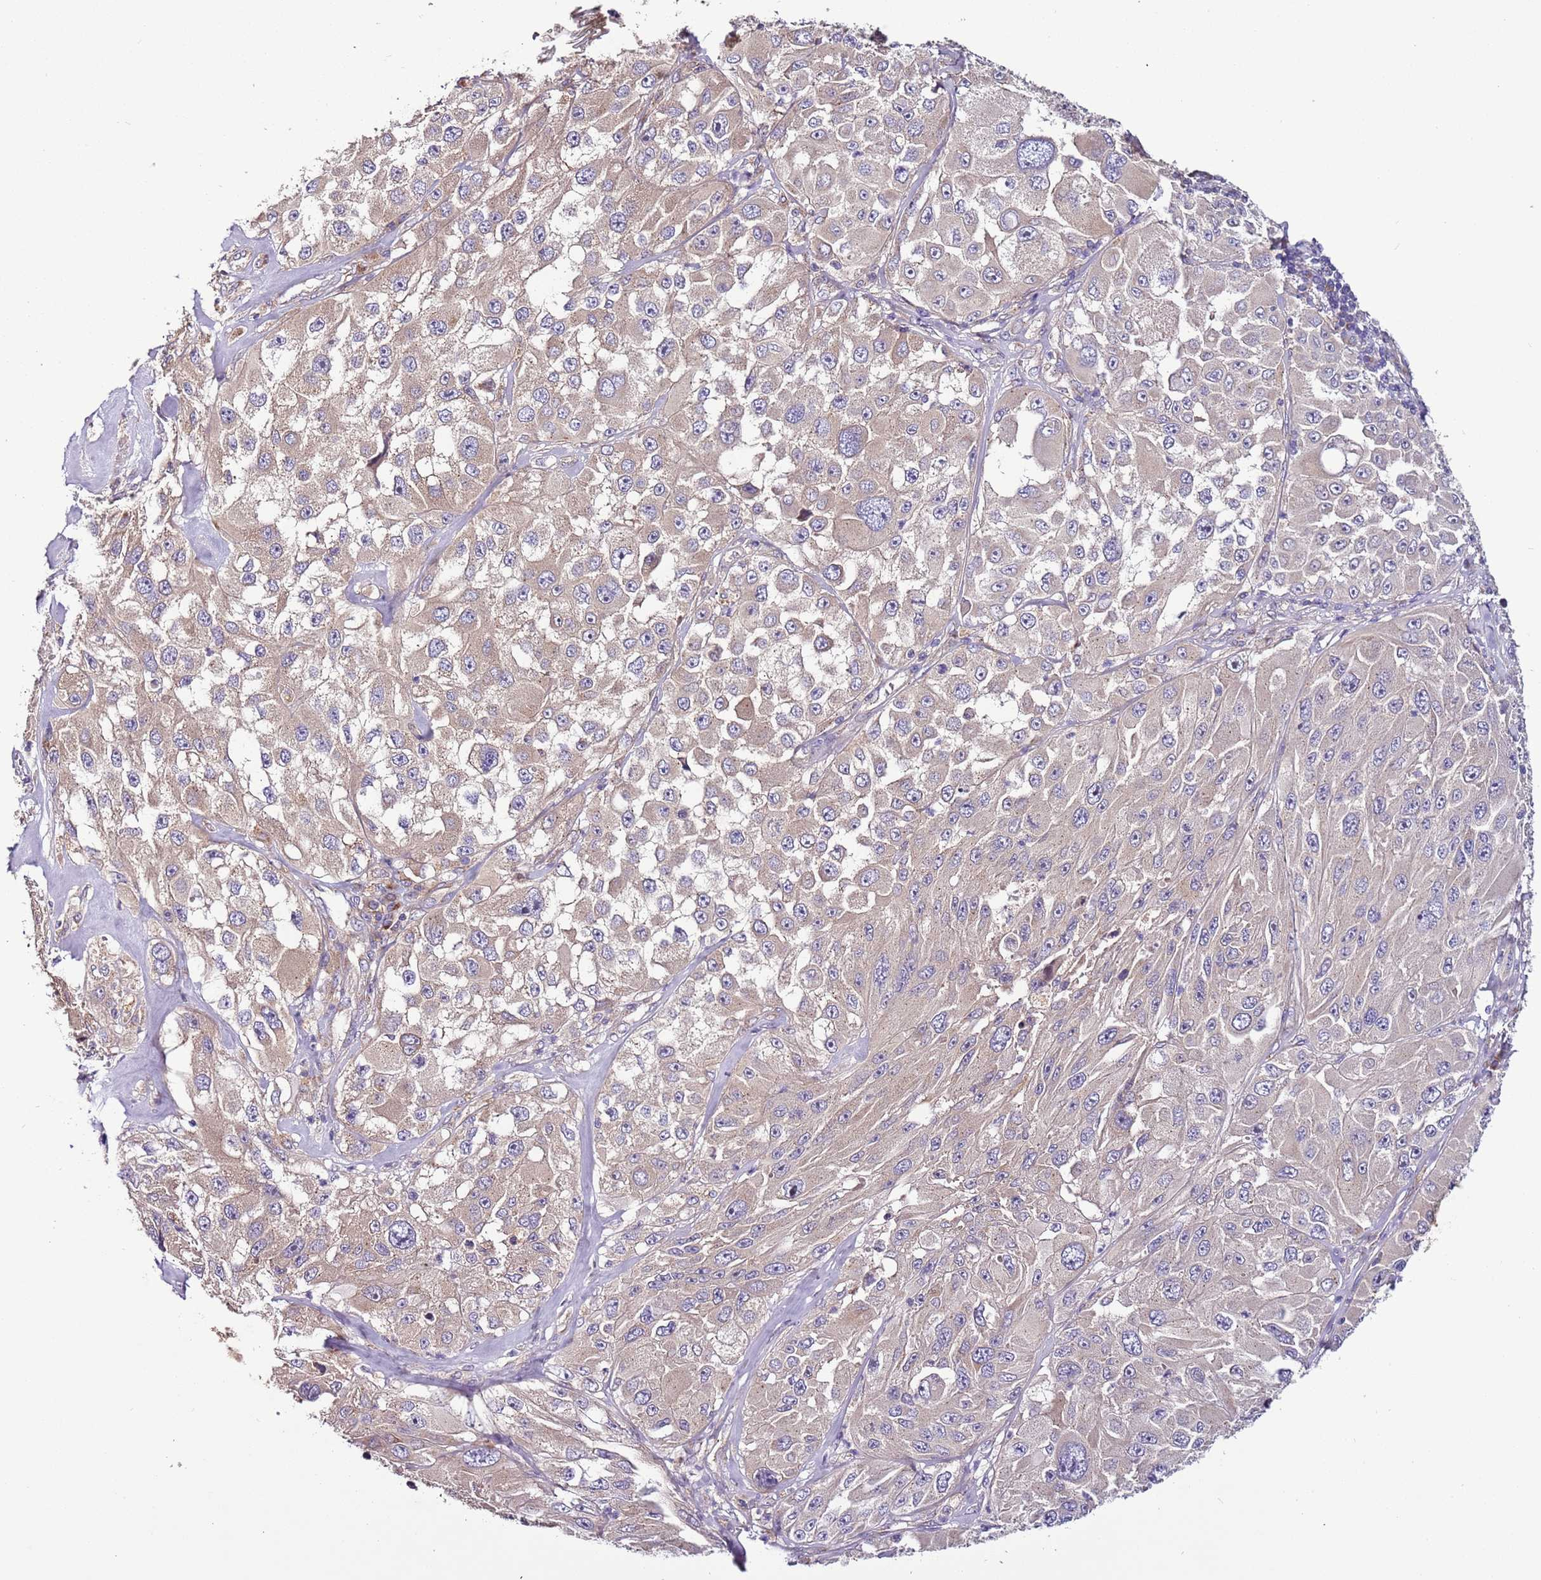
{"staining": {"intensity": "weak", "quantity": "25%-75%", "location": "cytoplasmic/membranous"}, "tissue": "melanoma", "cell_type": "Tumor cells", "image_type": "cancer", "snomed": [{"axis": "morphology", "description": "Malignant melanoma, Metastatic site"}, {"axis": "topography", "description": "Lymph node"}], "caption": "Approximately 25%-75% of tumor cells in melanoma exhibit weak cytoplasmic/membranous protein positivity as visualized by brown immunohistochemical staining.", "gene": "FAM20A", "patient": {"sex": "male", "age": 62}}